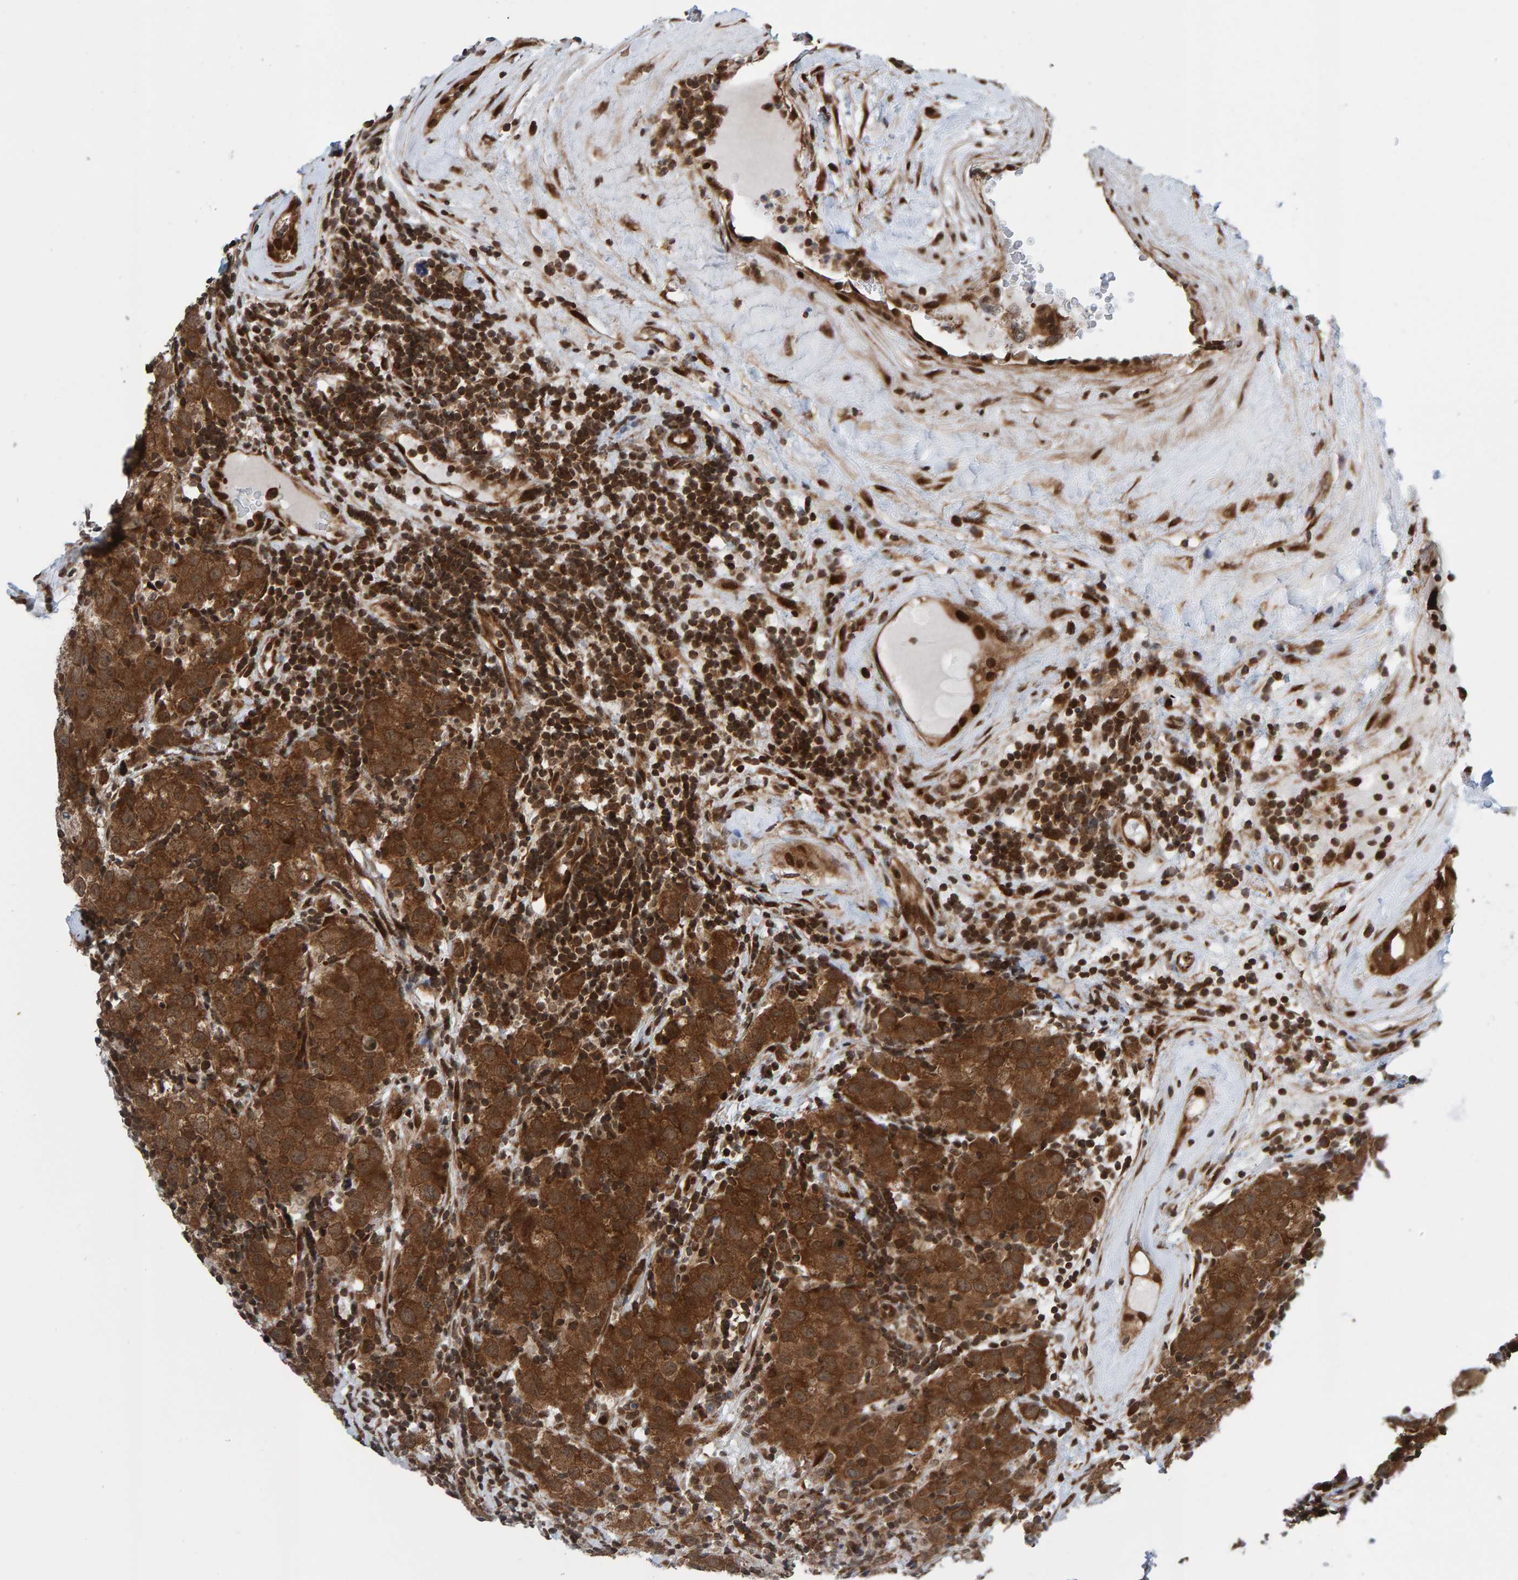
{"staining": {"intensity": "strong", "quantity": ">75%", "location": "cytoplasmic/membranous"}, "tissue": "testis cancer", "cell_type": "Tumor cells", "image_type": "cancer", "snomed": [{"axis": "morphology", "description": "Seminoma, NOS"}, {"axis": "morphology", "description": "Carcinoma, Embryonal, NOS"}, {"axis": "topography", "description": "Testis"}], "caption": "Human testis cancer (seminoma) stained for a protein (brown) displays strong cytoplasmic/membranous positive positivity in approximately >75% of tumor cells.", "gene": "ZNF366", "patient": {"sex": "male", "age": 28}}